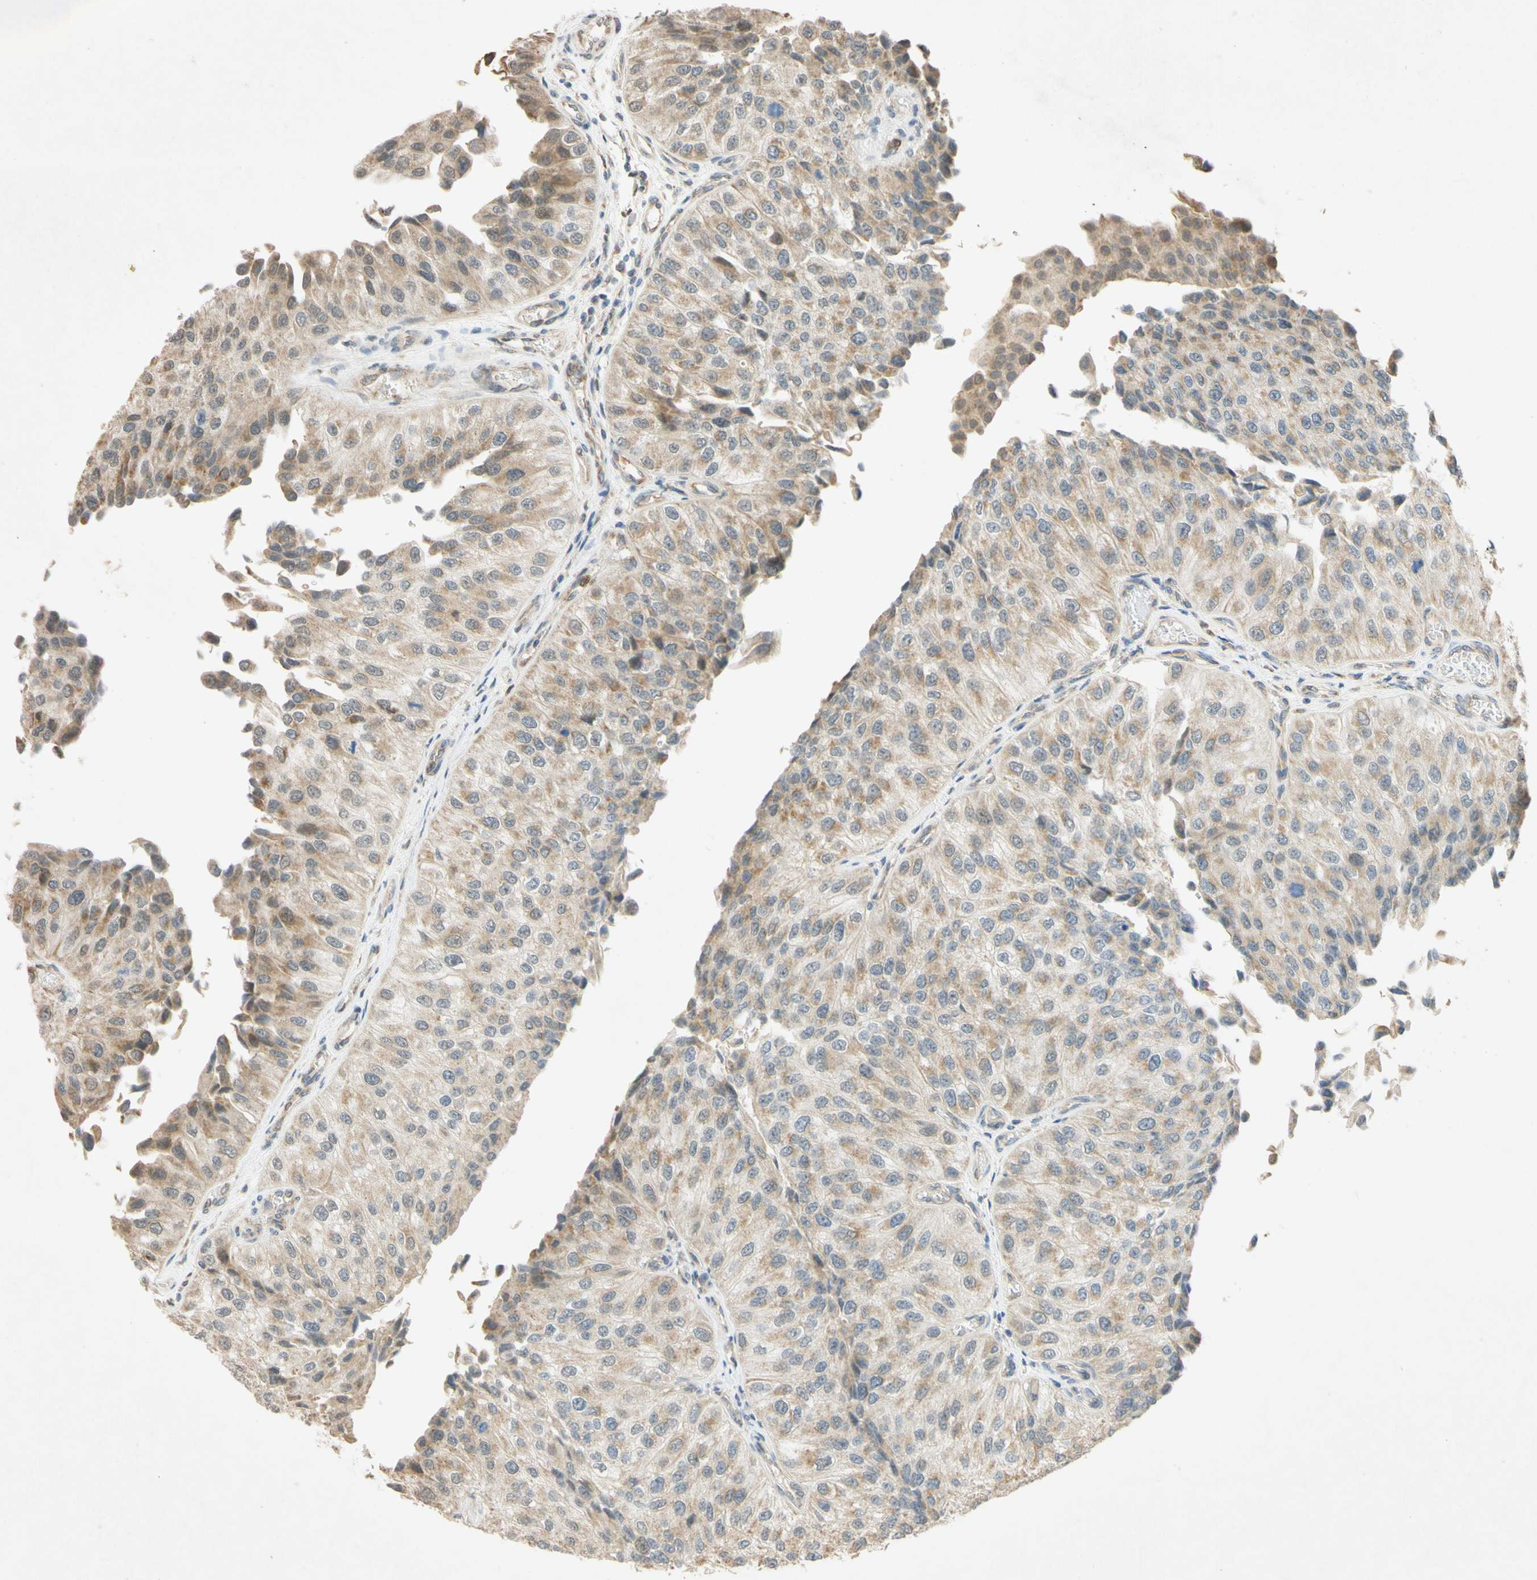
{"staining": {"intensity": "moderate", "quantity": ">75%", "location": "cytoplasmic/membranous"}, "tissue": "urothelial cancer", "cell_type": "Tumor cells", "image_type": "cancer", "snomed": [{"axis": "morphology", "description": "Urothelial carcinoma, High grade"}, {"axis": "topography", "description": "Kidney"}, {"axis": "topography", "description": "Urinary bladder"}], "caption": "Tumor cells demonstrate moderate cytoplasmic/membranous staining in about >75% of cells in urothelial carcinoma (high-grade).", "gene": "GATA1", "patient": {"sex": "male", "age": 77}}